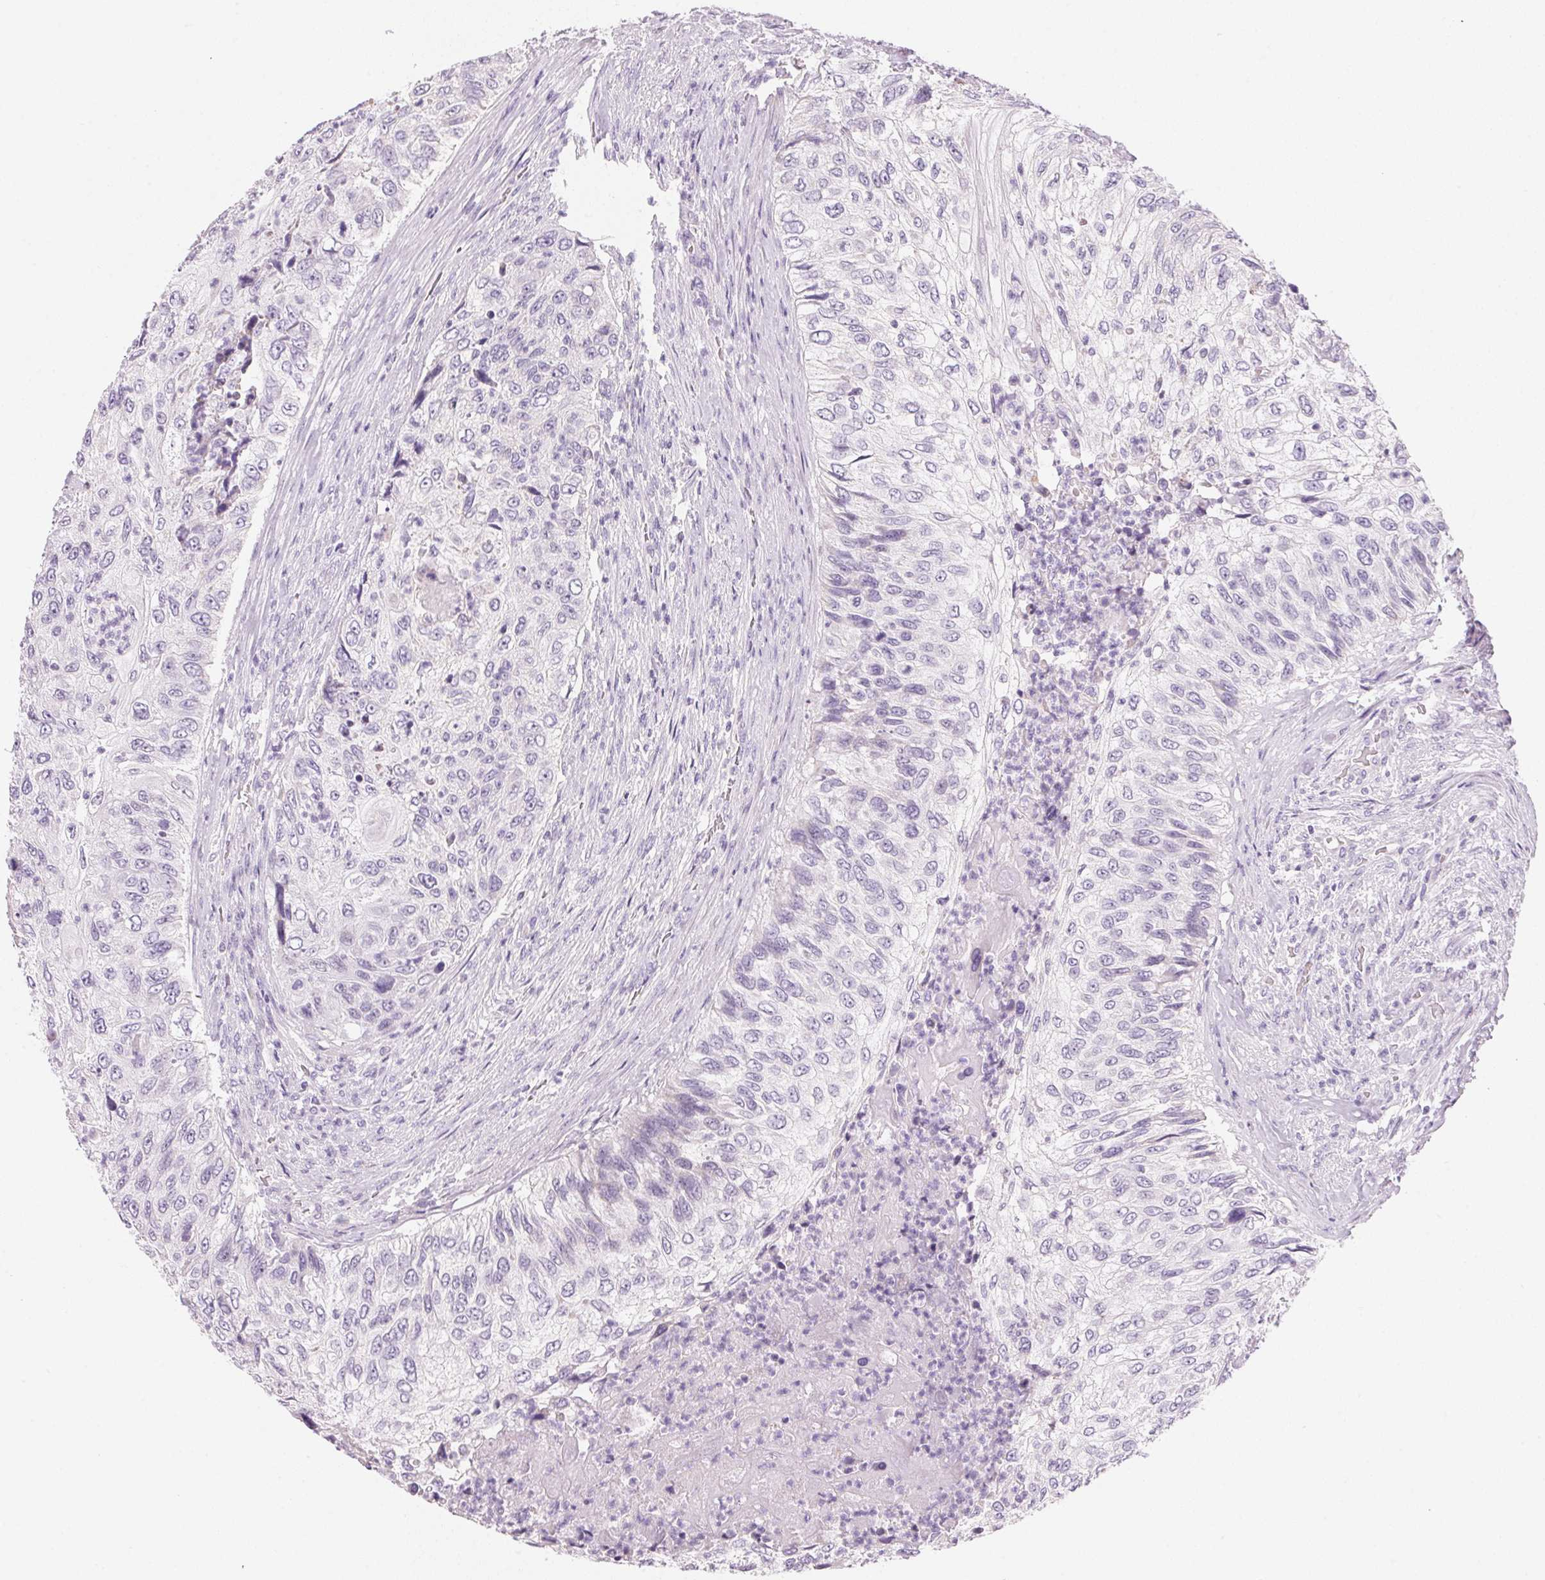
{"staining": {"intensity": "negative", "quantity": "none", "location": "none"}, "tissue": "urothelial cancer", "cell_type": "Tumor cells", "image_type": "cancer", "snomed": [{"axis": "morphology", "description": "Urothelial carcinoma, High grade"}, {"axis": "topography", "description": "Urinary bladder"}], "caption": "The photomicrograph shows no significant staining in tumor cells of urothelial carcinoma (high-grade).", "gene": "CYP11B1", "patient": {"sex": "female", "age": 60}}